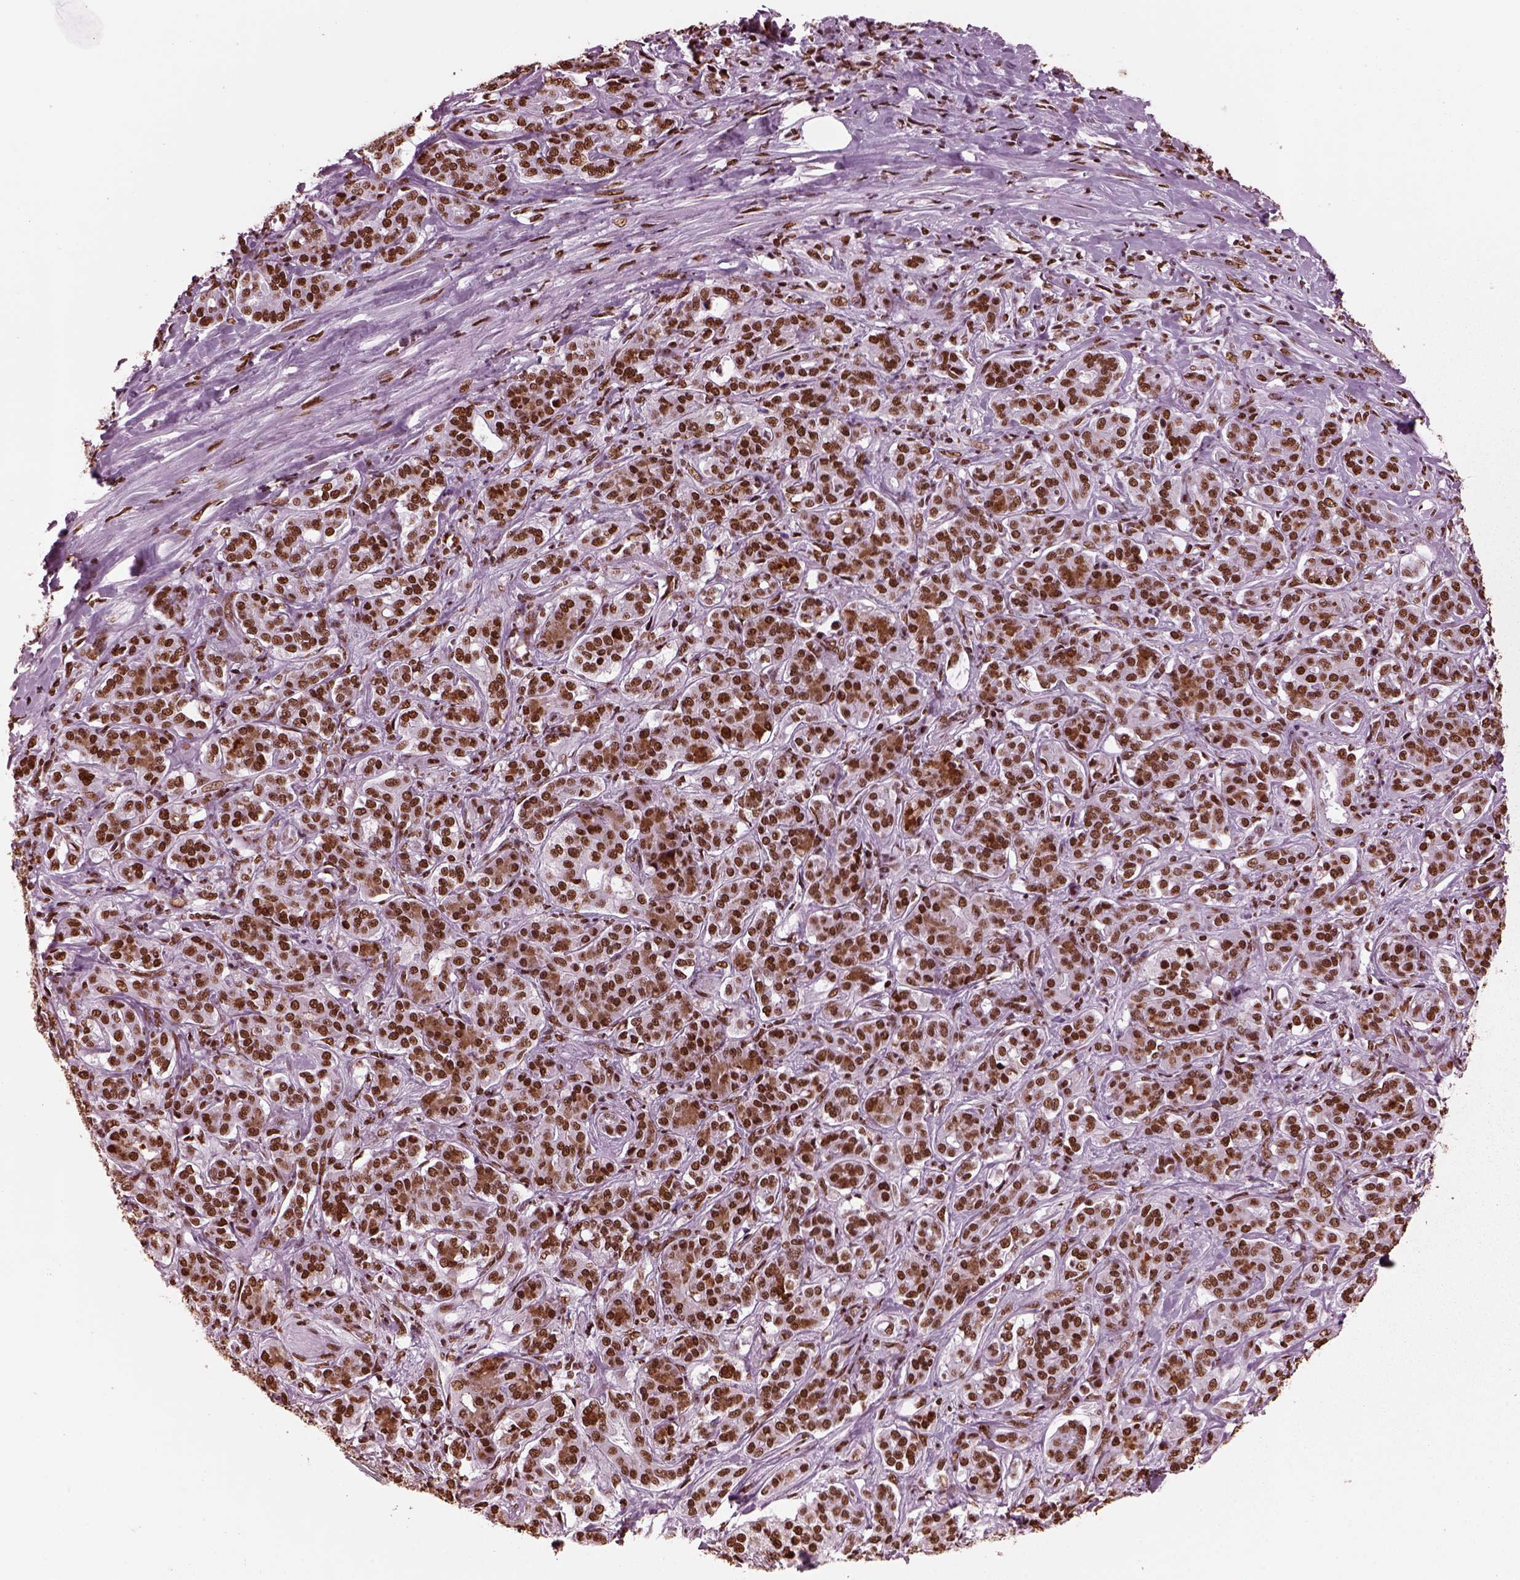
{"staining": {"intensity": "strong", "quantity": ">75%", "location": "nuclear"}, "tissue": "pancreatic cancer", "cell_type": "Tumor cells", "image_type": "cancer", "snomed": [{"axis": "morphology", "description": "Normal tissue, NOS"}, {"axis": "morphology", "description": "Inflammation, NOS"}, {"axis": "morphology", "description": "Adenocarcinoma, NOS"}, {"axis": "topography", "description": "Pancreas"}], "caption": "Approximately >75% of tumor cells in adenocarcinoma (pancreatic) exhibit strong nuclear protein expression as visualized by brown immunohistochemical staining.", "gene": "CBFA2T3", "patient": {"sex": "male", "age": 57}}